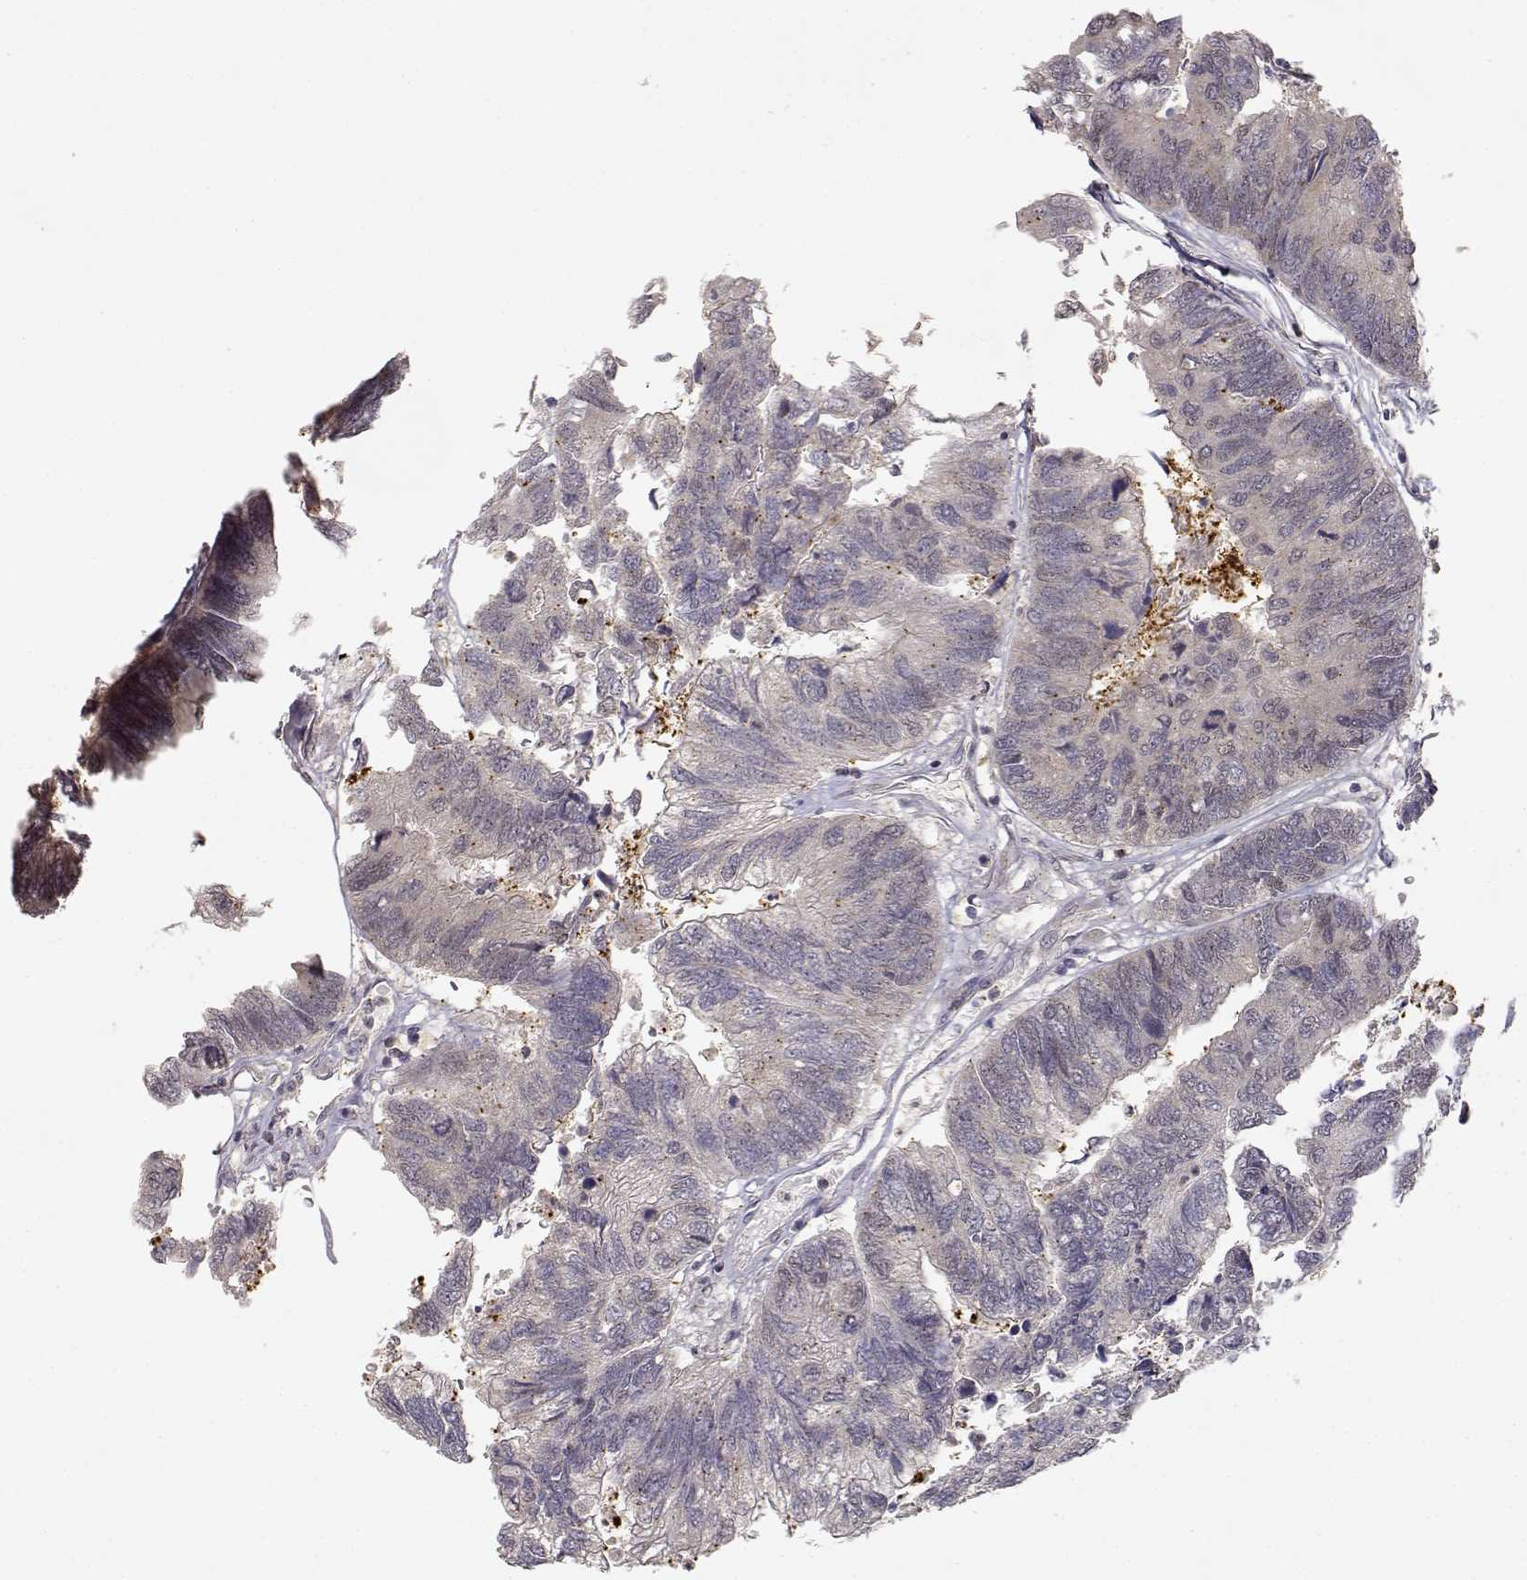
{"staining": {"intensity": "negative", "quantity": "none", "location": "none"}, "tissue": "colorectal cancer", "cell_type": "Tumor cells", "image_type": "cancer", "snomed": [{"axis": "morphology", "description": "Adenocarcinoma, NOS"}, {"axis": "topography", "description": "Colon"}], "caption": "The micrograph demonstrates no significant positivity in tumor cells of colorectal adenocarcinoma.", "gene": "RAD51", "patient": {"sex": "female", "age": 67}}